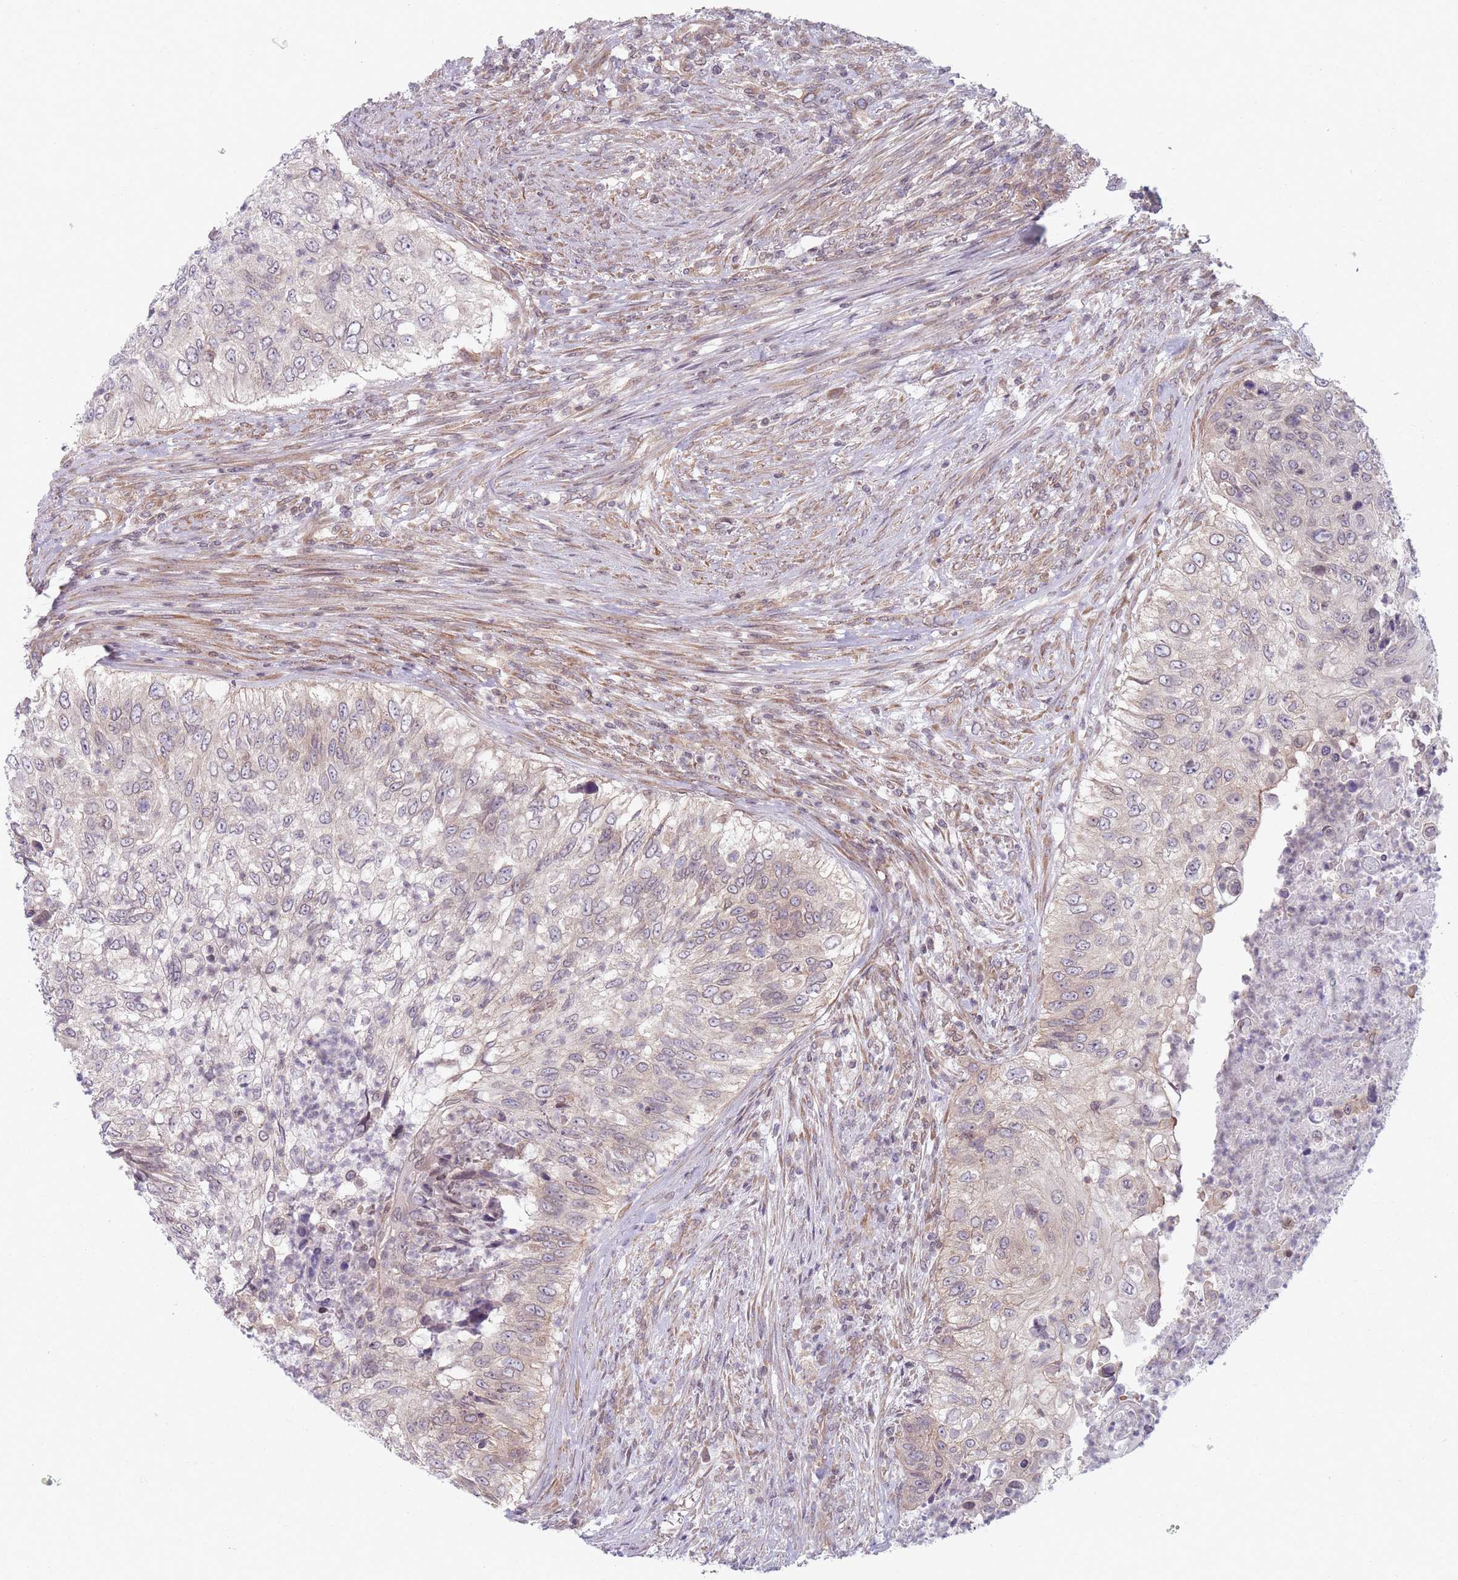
{"staining": {"intensity": "weak", "quantity": "<25%", "location": "cytoplasmic/membranous"}, "tissue": "urothelial cancer", "cell_type": "Tumor cells", "image_type": "cancer", "snomed": [{"axis": "morphology", "description": "Urothelial carcinoma, High grade"}, {"axis": "topography", "description": "Urinary bladder"}], "caption": "The IHC micrograph has no significant expression in tumor cells of high-grade urothelial carcinoma tissue.", "gene": "VRK2", "patient": {"sex": "female", "age": 60}}